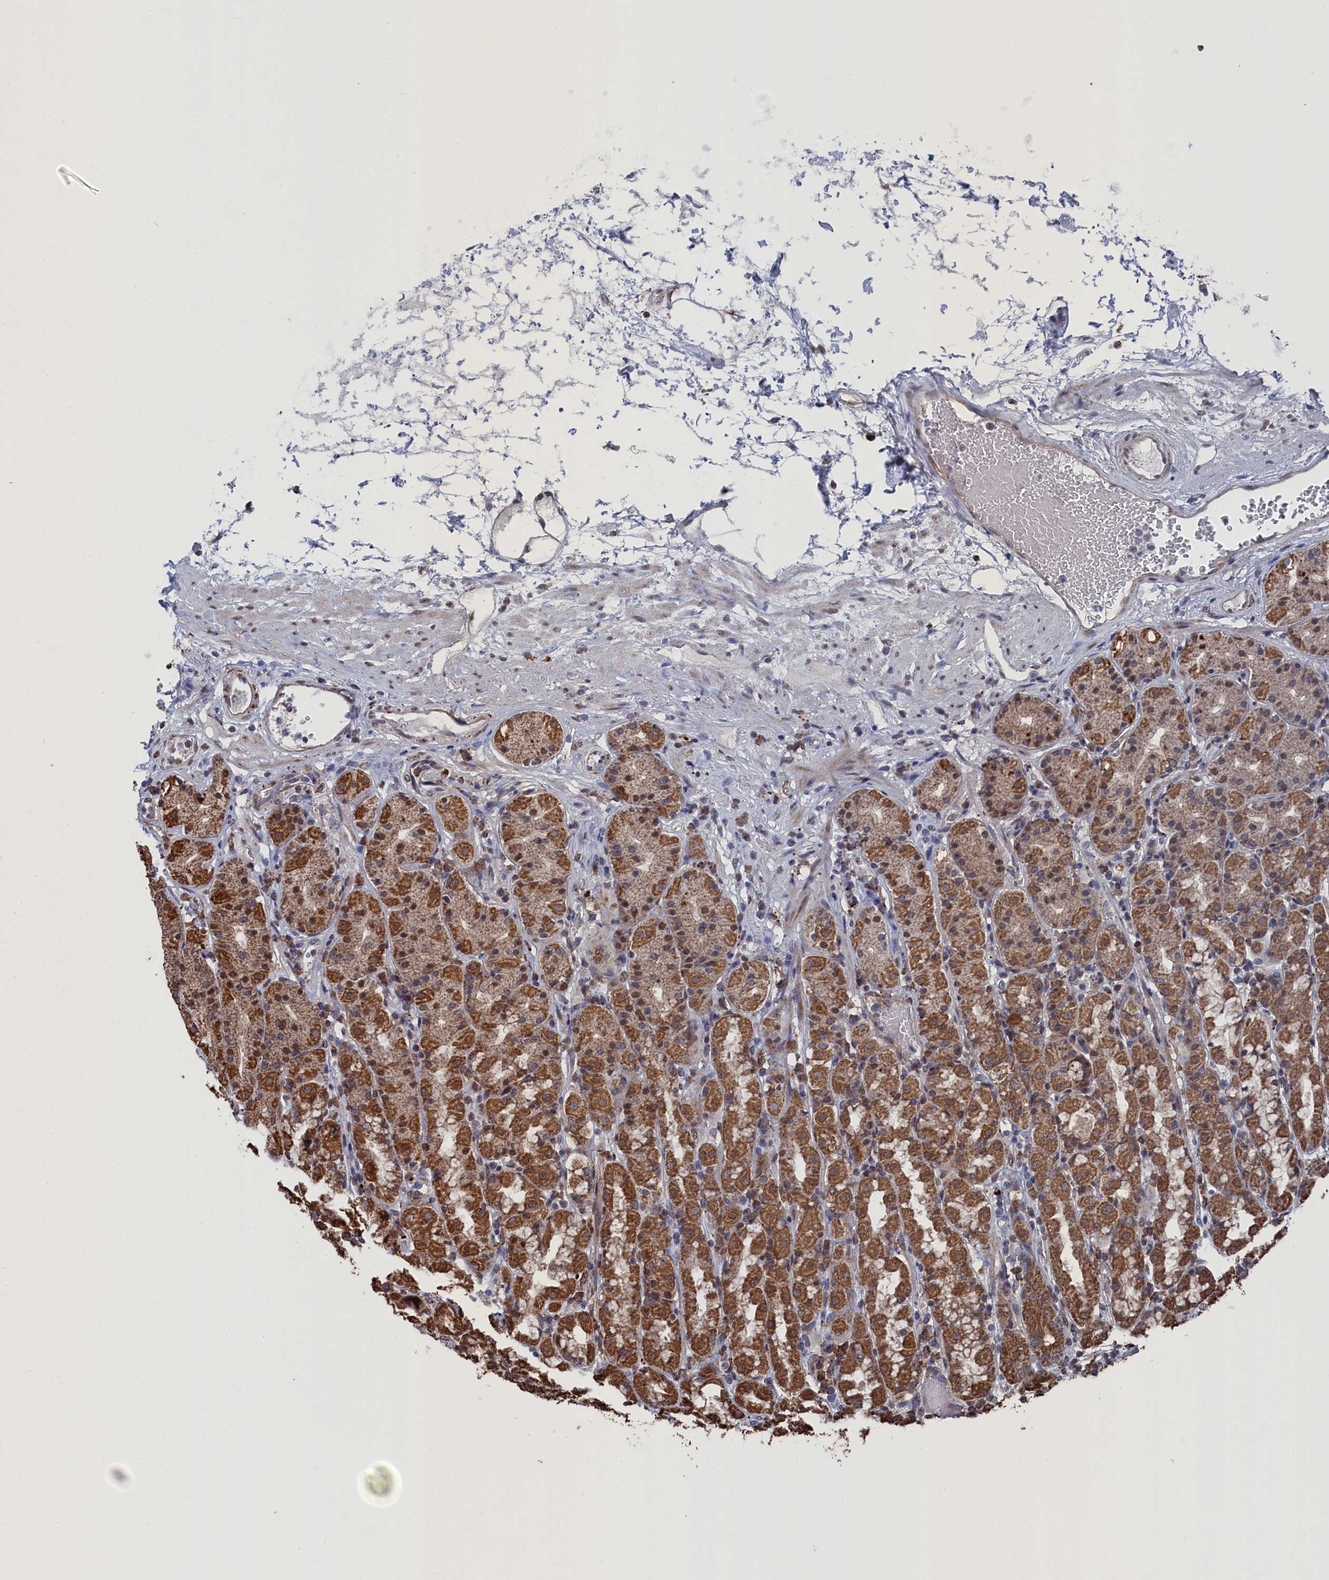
{"staining": {"intensity": "moderate", "quantity": ">75%", "location": "cytoplasmic/membranous"}, "tissue": "stomach", "cell_type": "Glandular cells", "image_type": "normal", "snomed": [{"axis": "morphology", "description": "Normal tissue, NOS"}, {"axis": "topography", "description": "Stomach, lower"}], "caption": "Stomach stained with IHC demonstrates moderate cytoplasmic/membranous expression in about >75% of glandular cells. The protein of interest is stained brown, and the nuclei are stained in blue (DAB (3,3'-diaminobenzidine) IHC with brightfield microscopy, high magnification).", "gene": "SMG9", "patient": {"sex": "female", "age": 56}}